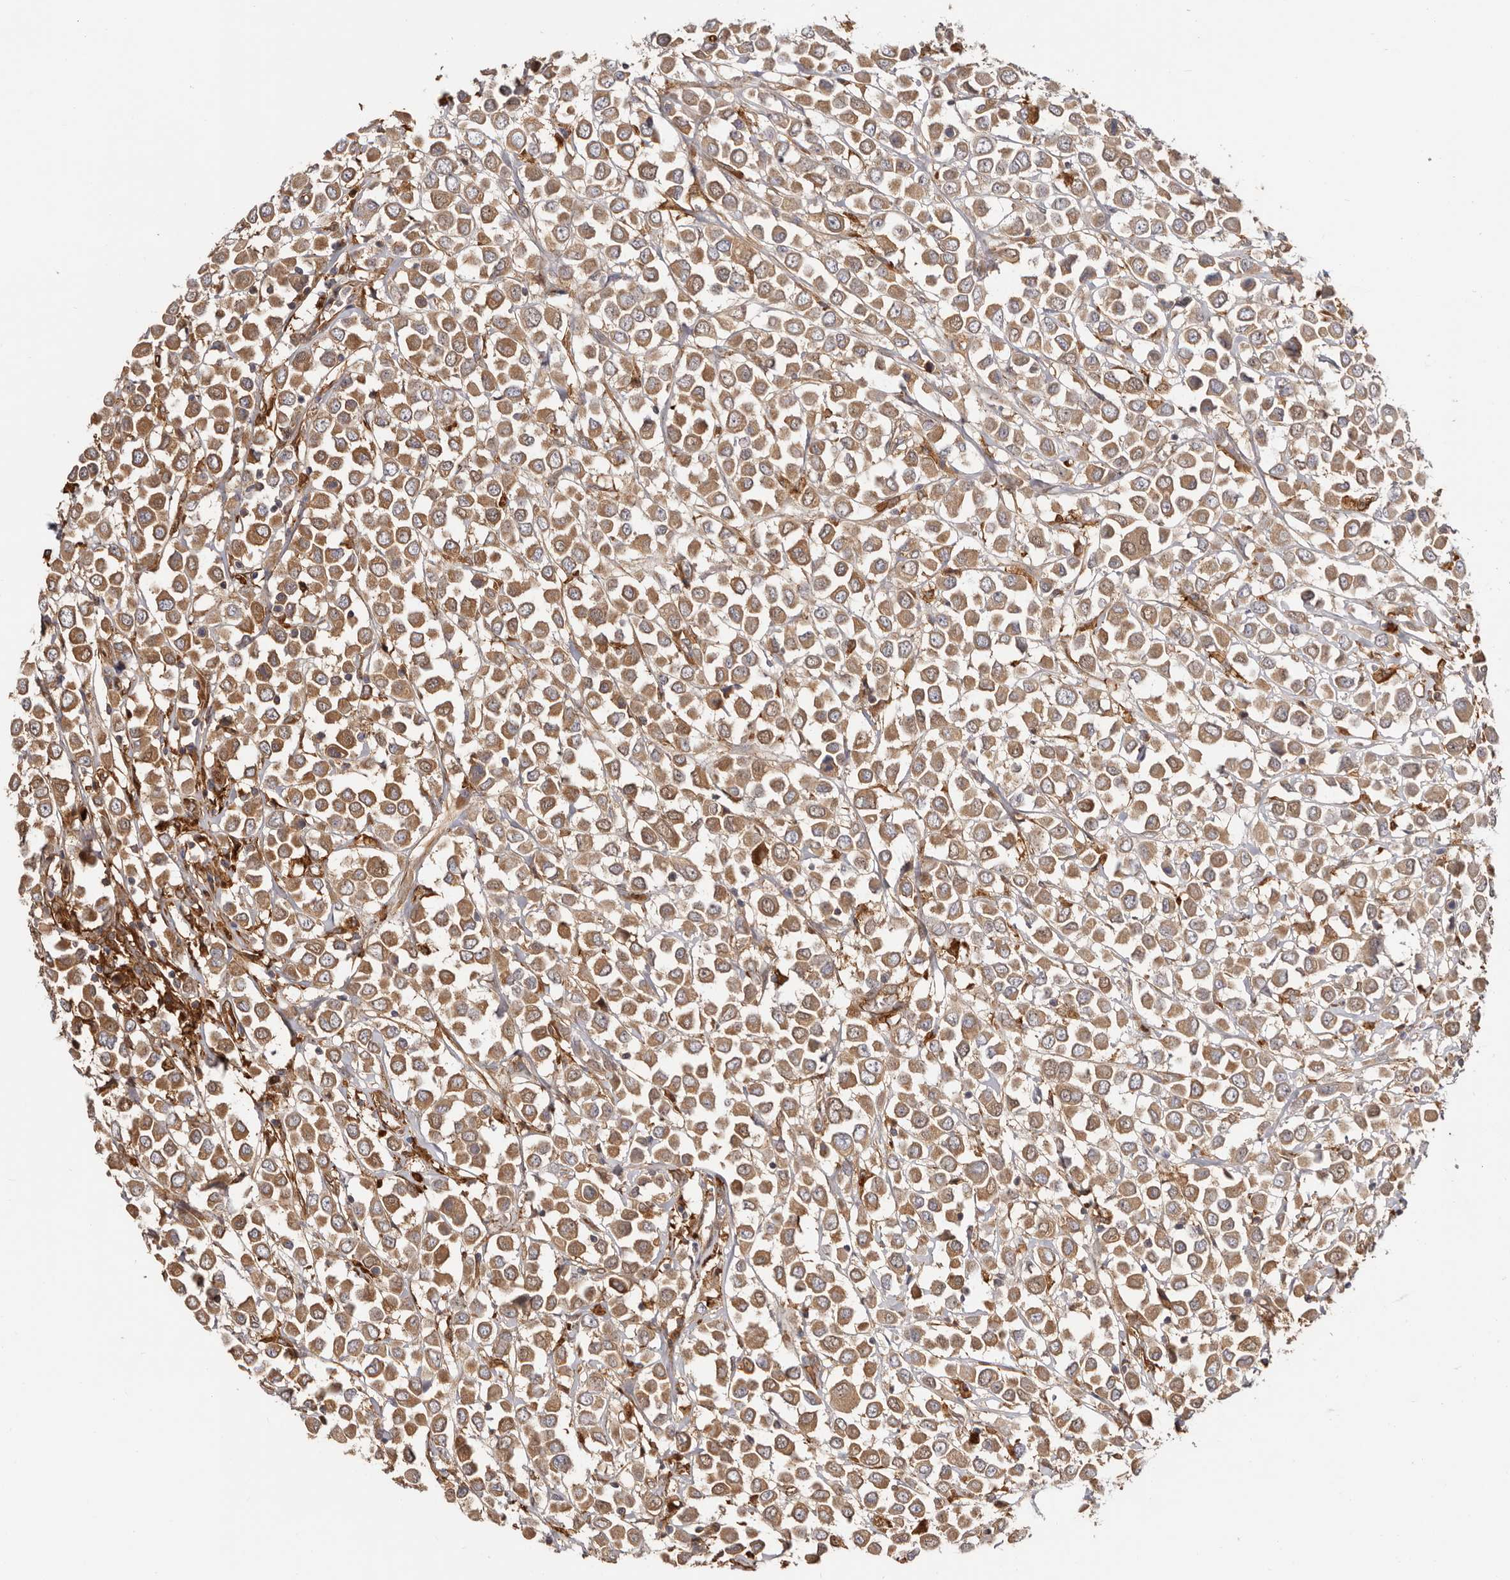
{"staining": {"intensity": "moderate", "quantity": ">75%", "location": "cytoplasmic/membranous"}, "tissue": "breast cancer", "cell_type": "Tumor cells", "image_type": "cancer", "snomed": [{"axis": "morphology", "description": "Duct carcinoma"}, {"axis": "topography", "description": "Breast"}], "caption": "Breast cancer (infiltrating ductal carcinoma) stained for a protein demonstrates moderate cytoplasmic/membranous positivity in tumor cells.", "gene": "LAP3", "patient": {"sex": "female", "age": 61}}